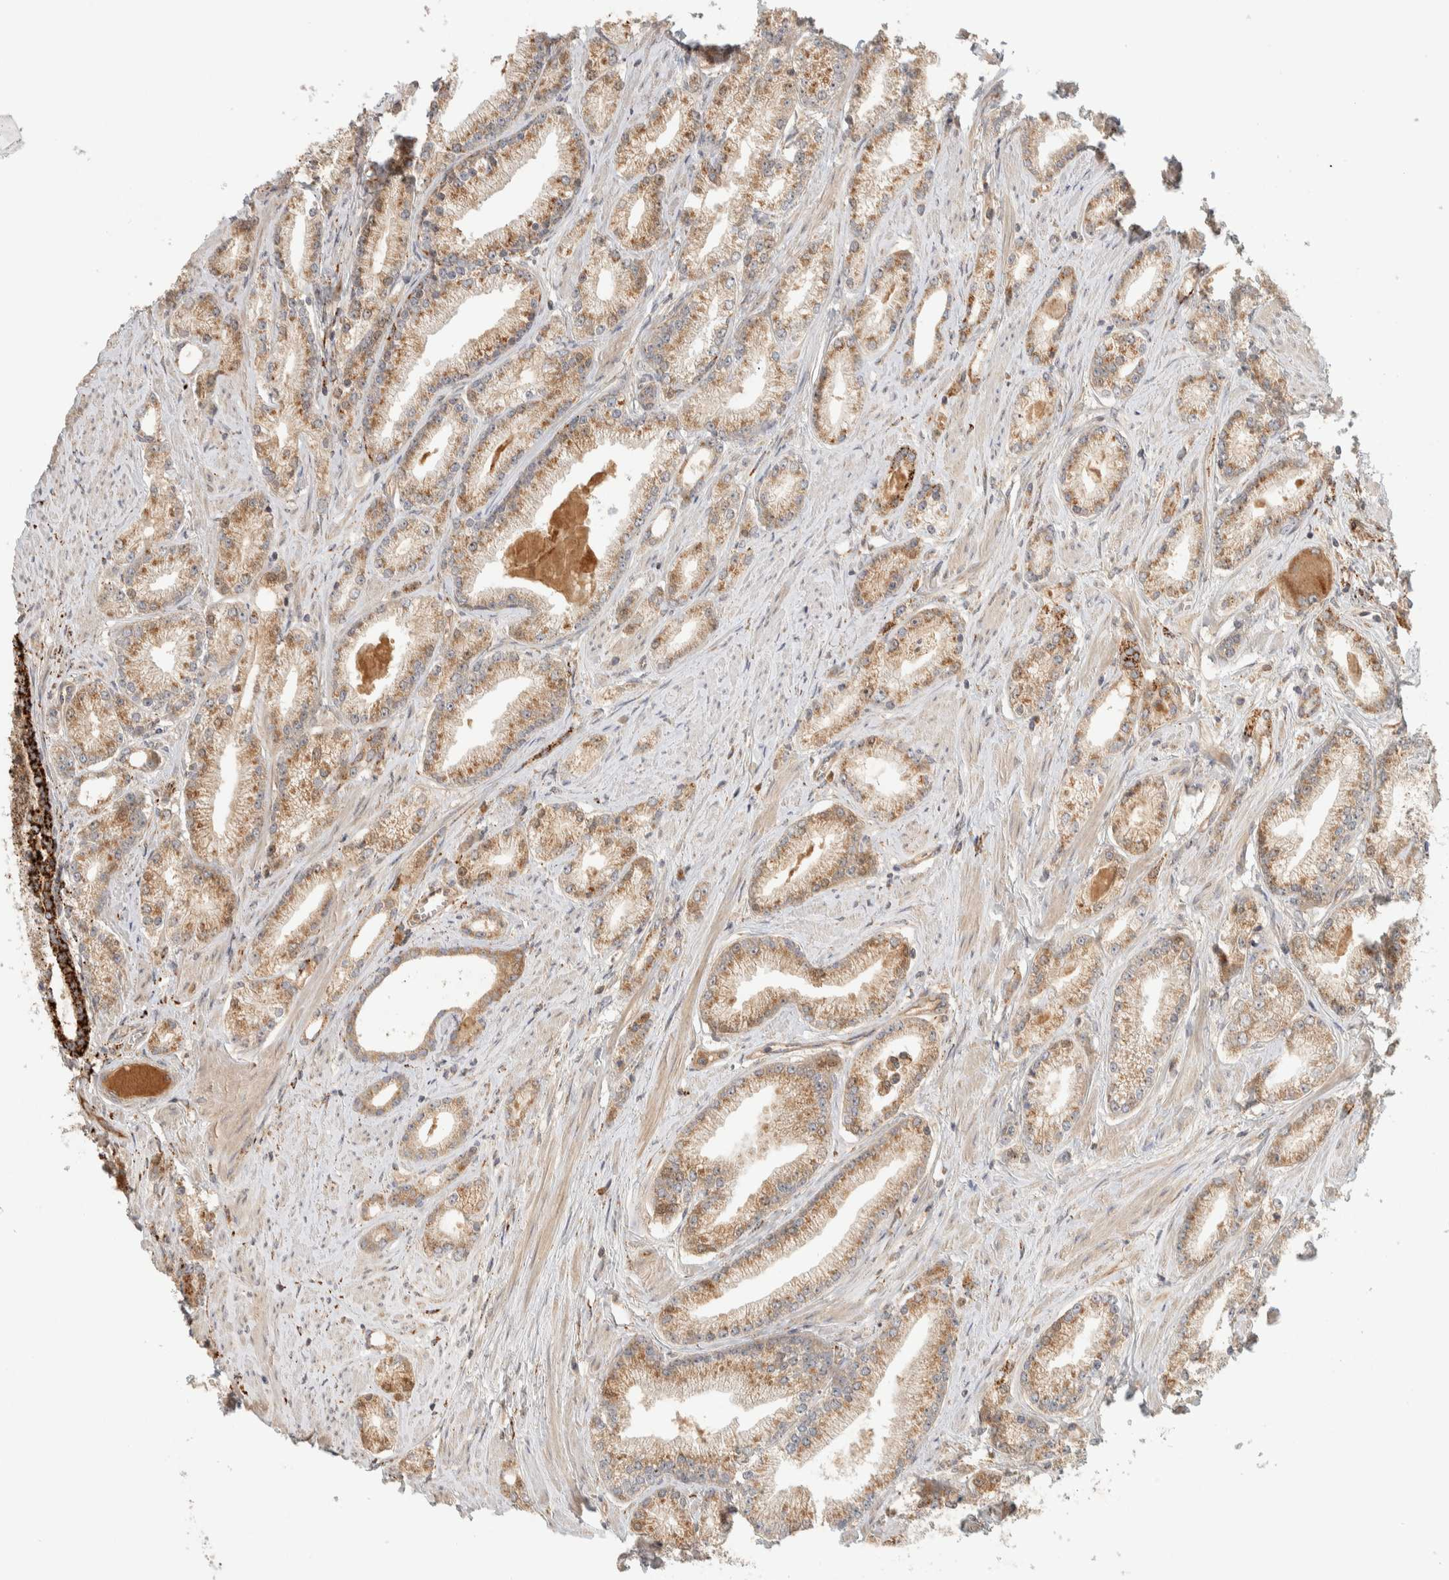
{"staining": {"intensity": "moderate", "quantity": ">75%", "location": "cytoplasmic/membranous"}, "tissue": "prostate cancer", "cell_type": "Tumor cells", "image_type": "cancer", "snomed": [{"axis": "morphology", "description": "Adenocarcinoma, Low grade"}, {"axis": "topography", "description": "Prostate"}], "caption": "Prostate low-grade adenocarcinoma stained for a protein exhibits moderate cytoplasmic/membranous positivity in tumor cells. (IHC, brightfield microscopy, high magnification).", "gene": "FAM167A", "patient": {"sex": "male", "age": 62}}